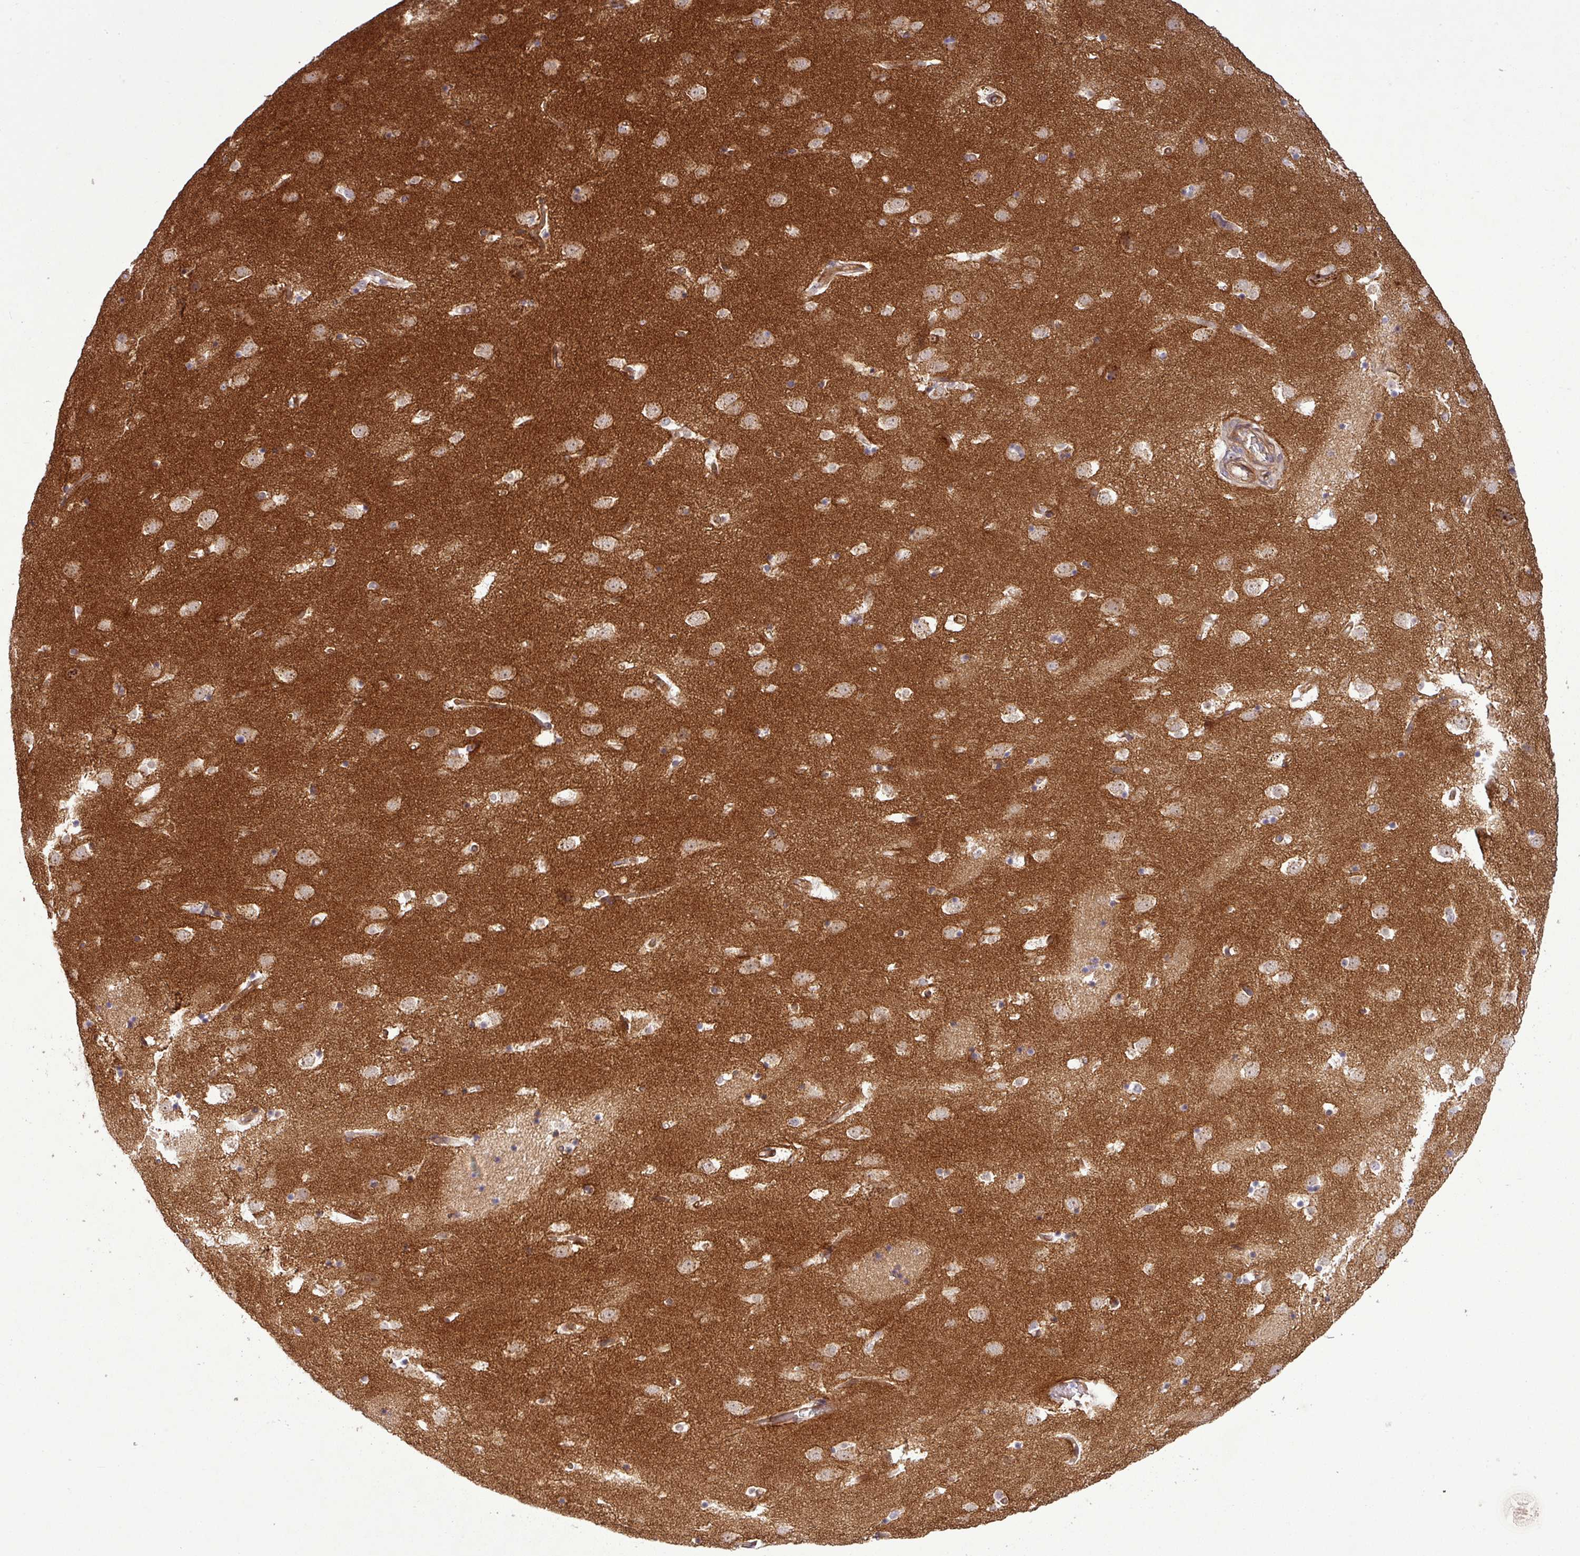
{"staining": {"intensity": "negative", "quantity": "none", "location": "none"}, "tissue": "caudate", "cell_type": "Glial cells", "image_type": "normal", "snomed": [{"axis": "morphology", "description": "Normal tissue, NOS"}, {"axis": "topography", "description": "Lateral ventricle wall"}], "caption": "IHC of unremarkable human caudate displays no expression in glial cells. Brightfield microscopy of IHC stained with DAB (brown) and hematoxylin (blue), captured at high magnification.", "gene": "PCDH1", "patient": {"sex": "male", "age": 58}}